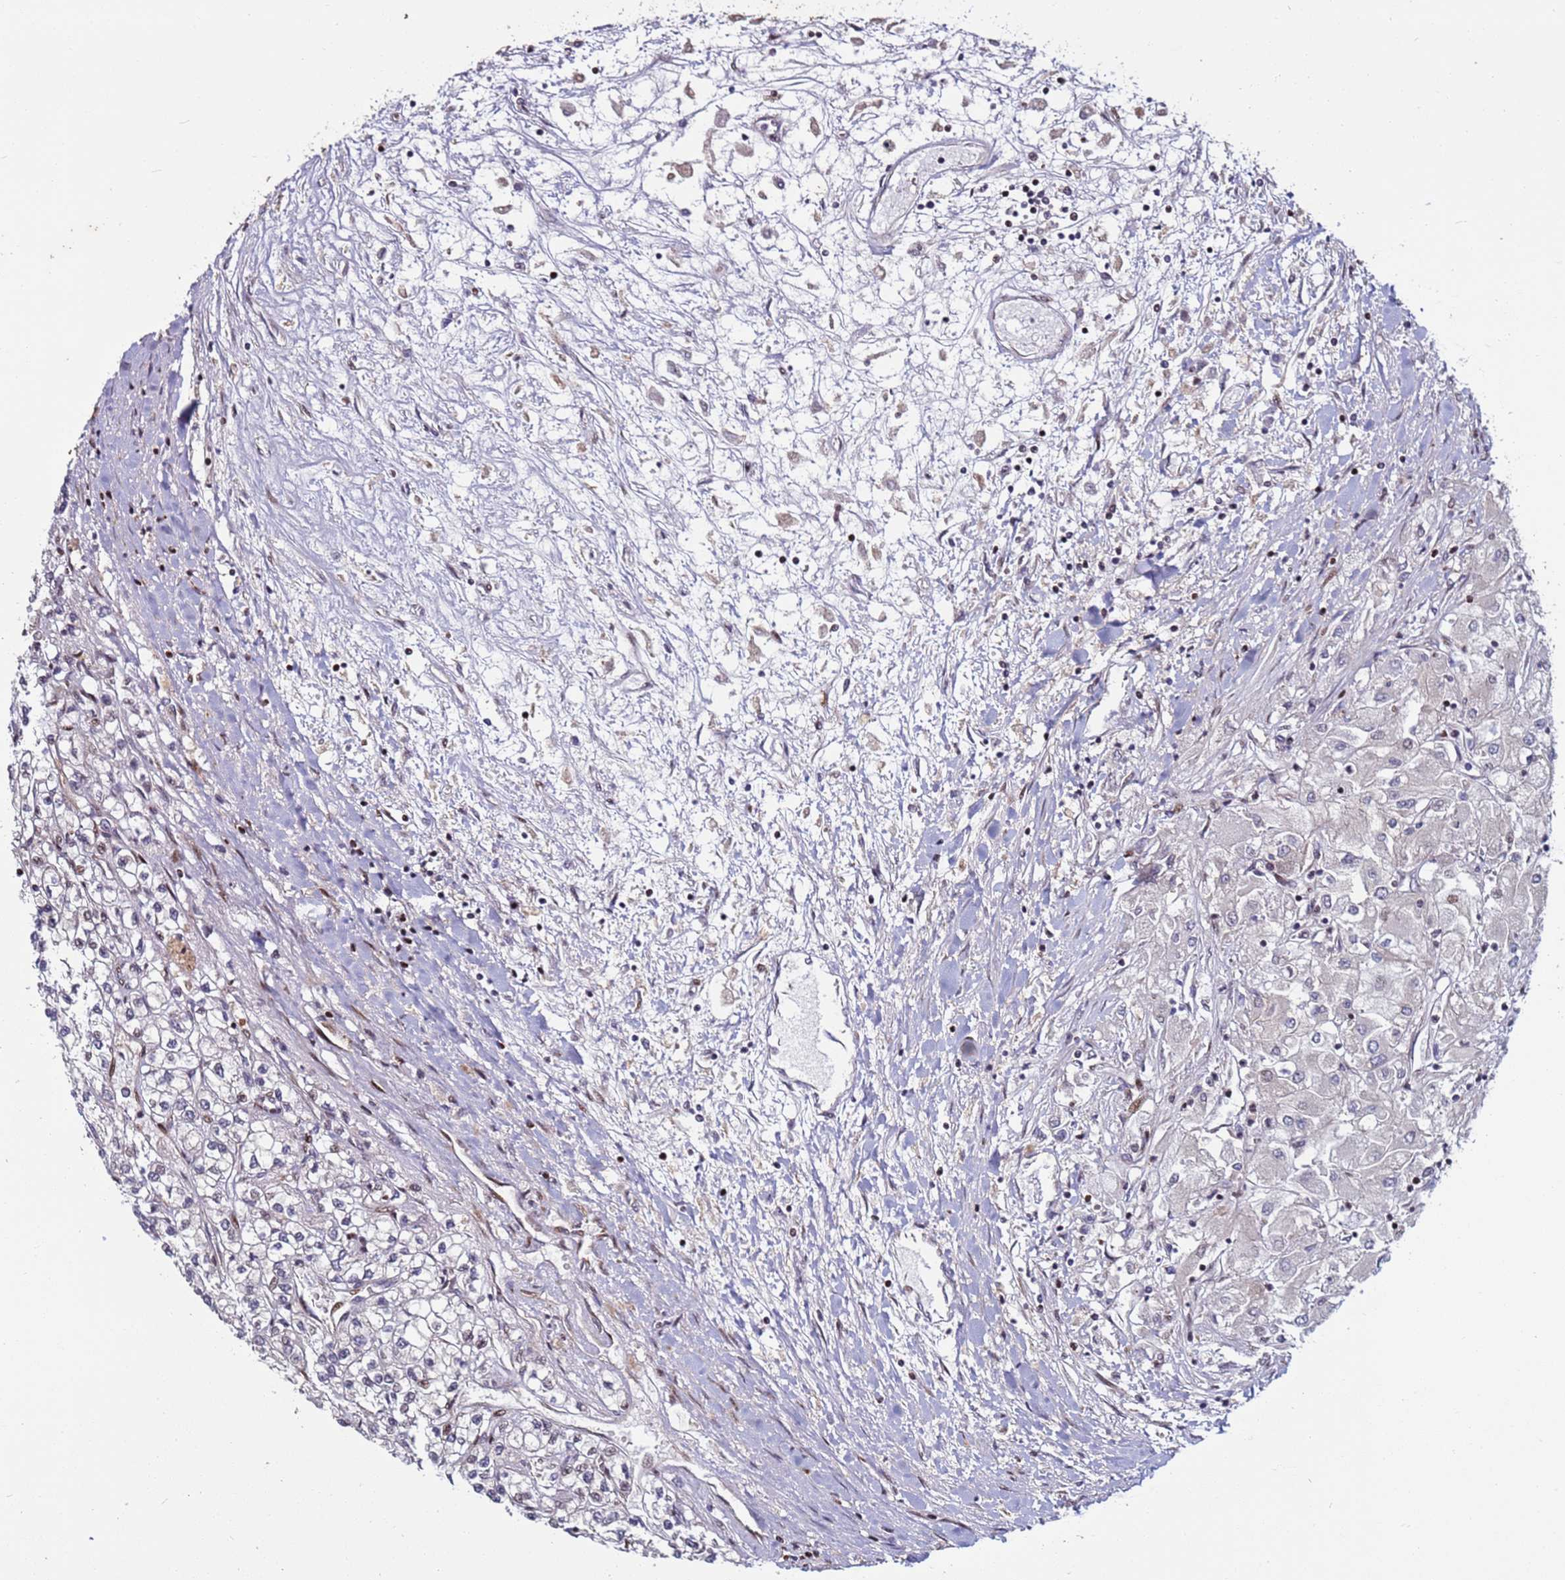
{"staining": {"intensity": "negative", "quantity": "none", "location": "none"}, "tissue": "renal cancer", "cell_type": "Tumor cells", "image_type": "cancer", "snomed": [{"axis": "morphology", "description": "Adenocarcinoma, NOS"}, {"axis": "topography", "description": "Kidney"}], "caption": "The histopathology image exhibits no staining of tumor cells in adenocarcinoma (renal).", "gene": "WBP11", "patient": {"sex": "male", "age": 80}}